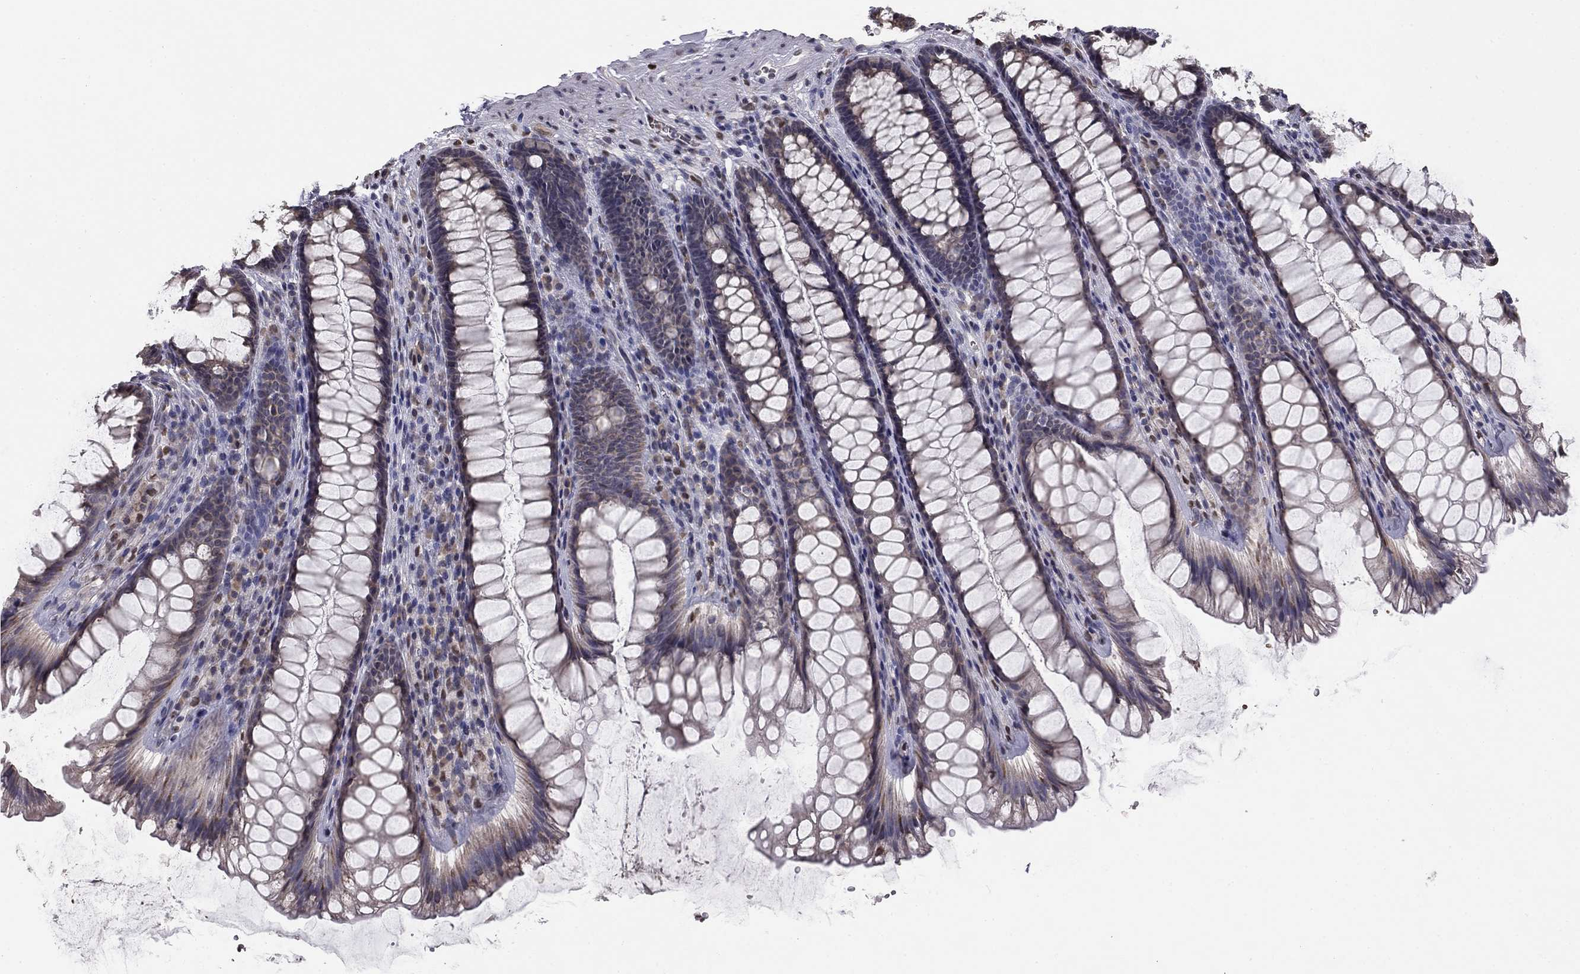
{"staining": {"intensity": "negative", "quantity": "none", "location": "none"}, "tissue": "rectum", "cell_type": "Glandular cells", "image_type": "normal", "snomed": [{"axis": "morphology", "description": "Normal tissue, NOS"}, {"axis": "topography", "description": "Rectum"}], "caption": "The histopathology image shows no staining of glandular cells in benign rectum.", "gene": "HSPB2", "patient": {"sex": "male", "age": 72}}